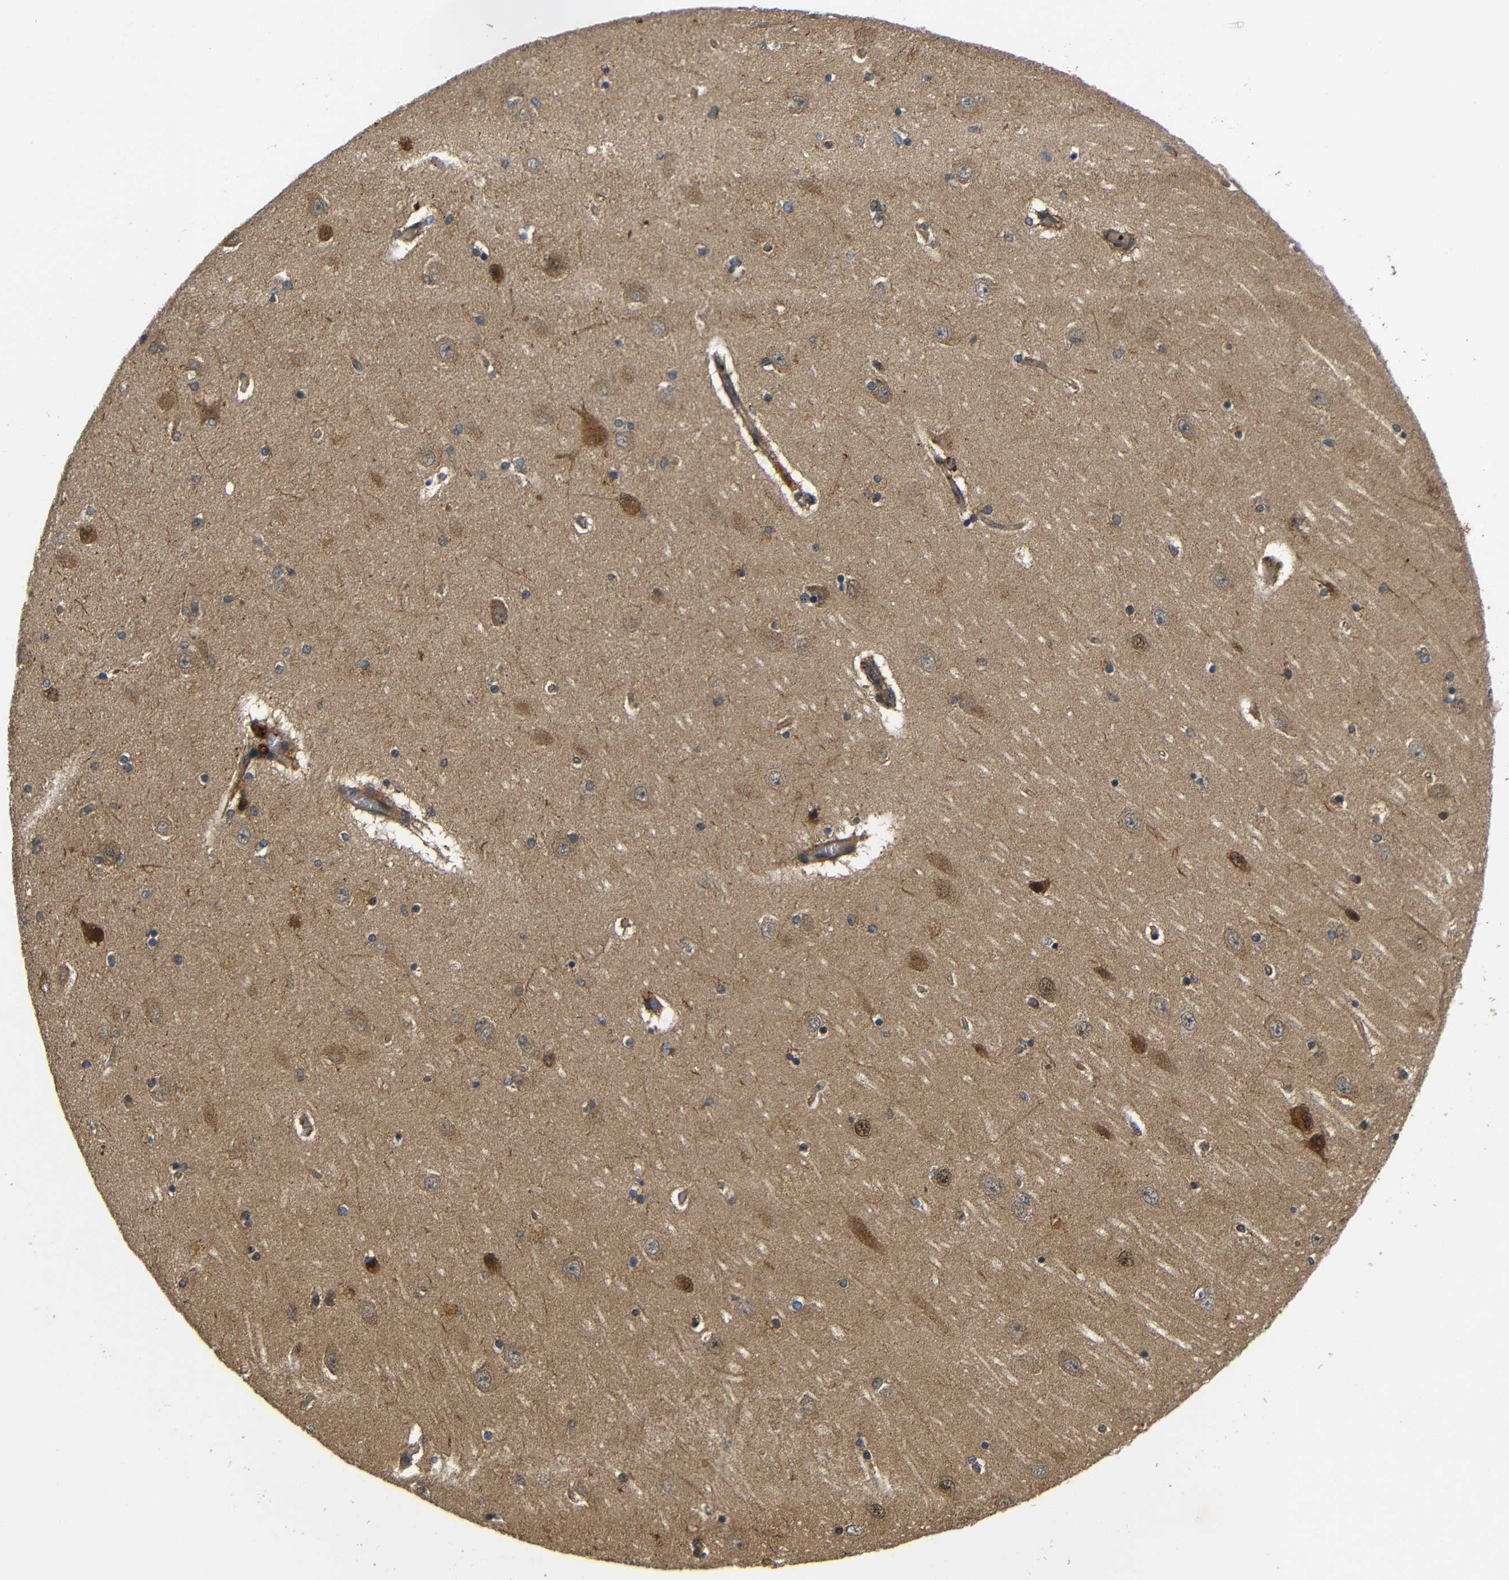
{"staining": {"intensity": "weak", "quantity": ">75%", "location": "cytoplasmic/membranous"}, "tissue": "hippocampus", "cell_type": "Glial cells", "image_type": "normal", "snomed": [{"axis": "morphology", "description": "Normal tissue, NOS"}, {"axis": "topography", "description": "Hippocampus"}], "caption": "Hippocampus stained with a brown dye exhibits weak cytoplasmic/membranous positive expression in approximately >75% of glial cells.", "gene": "EPHB2", "patient": {"sex": "female", "age": 54}}